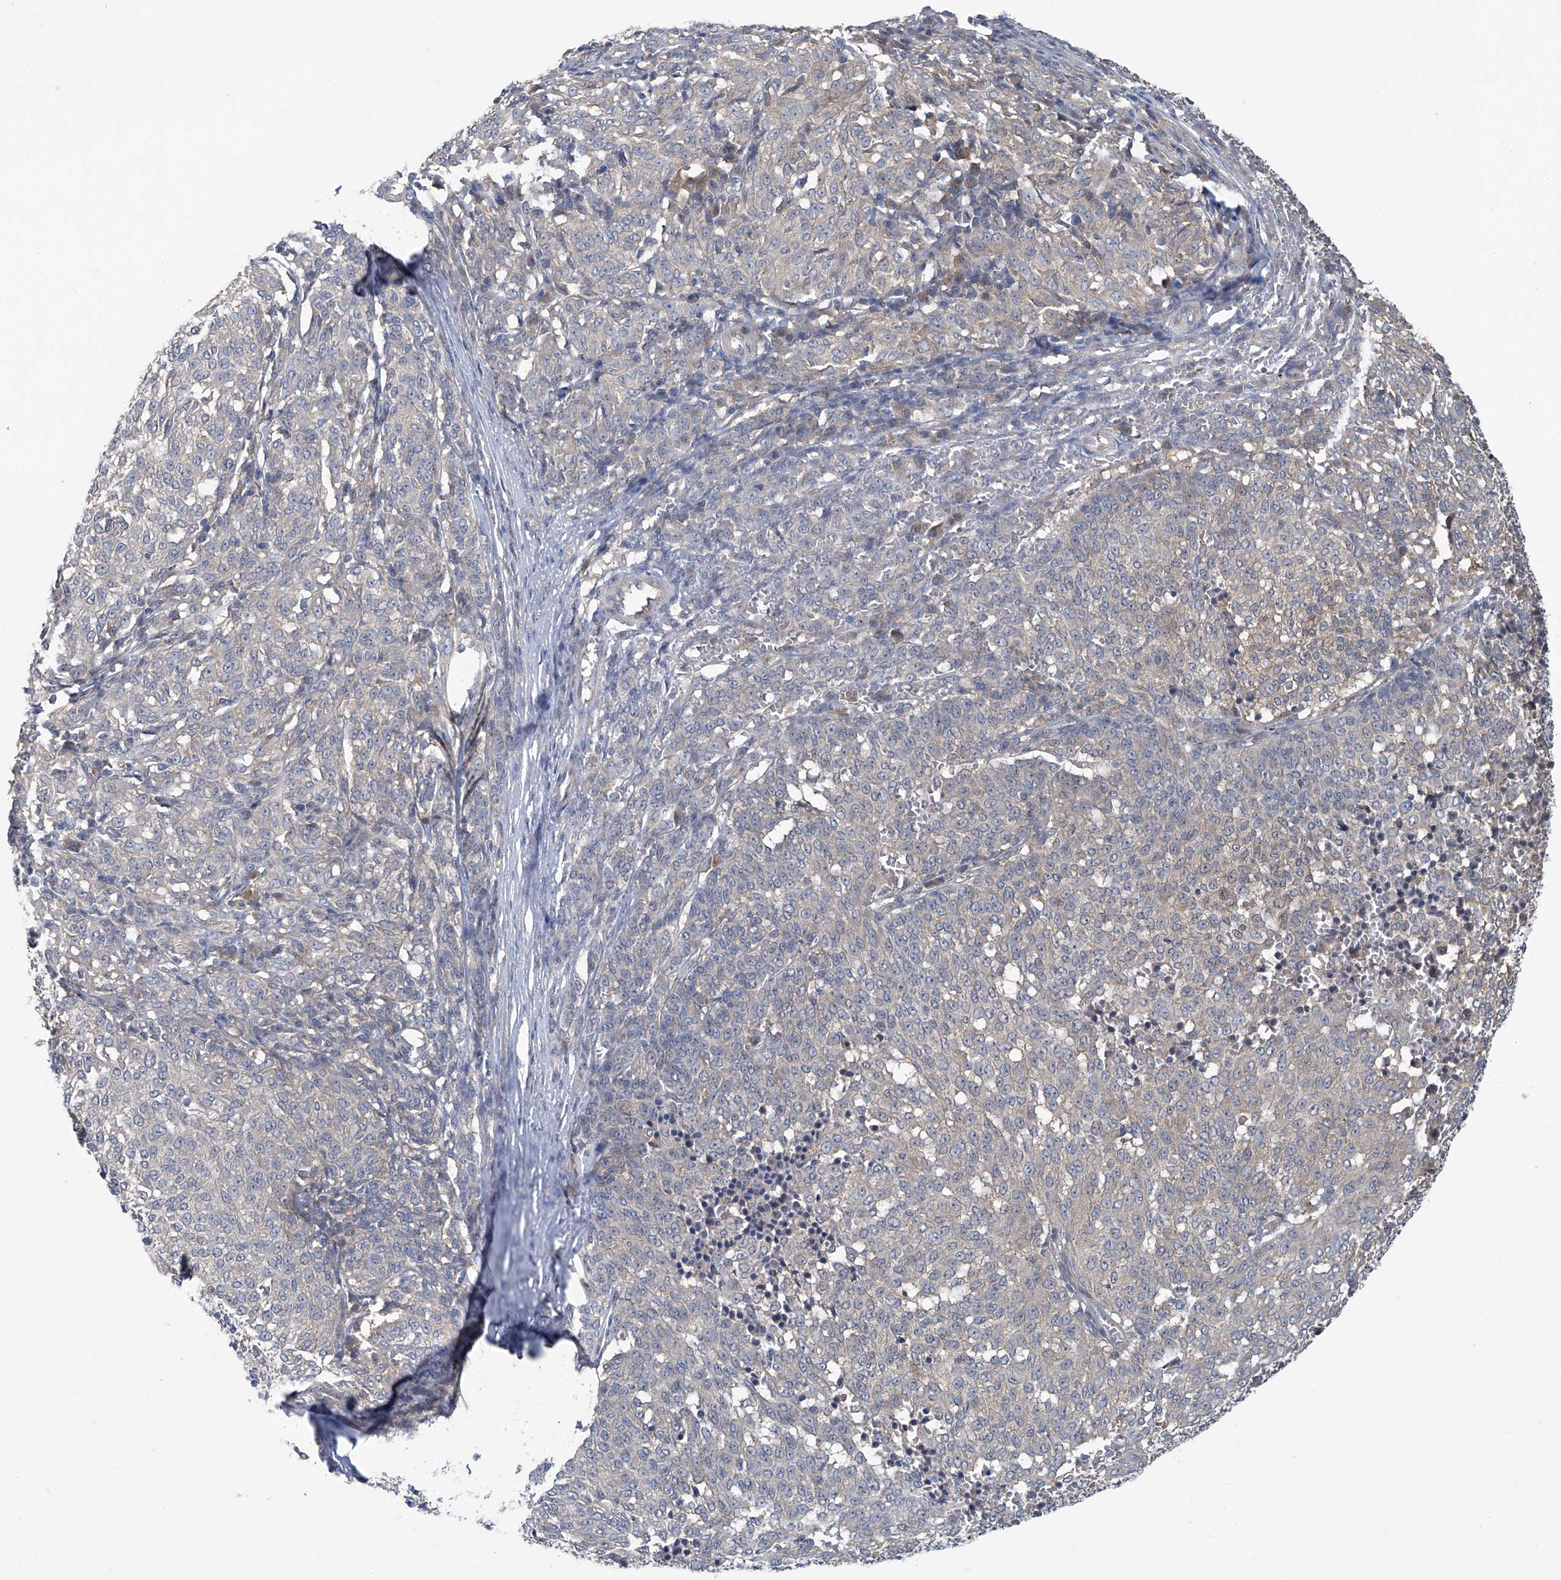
{"staining": {"intensity": "negative", "quantity": "none", "location": "none"}, "tissue": "melanoma", "cell_type": "Tumor cells", "image_type": "cancer", "snomed": [{"axis": "morphology", "description": "Malignant melanoma, NOS"}, {"axis": "topography", "description": "Skin"}], "caption": "Tumor cells are negative for brown protein staining in melanoma.", "gene": "ANKRD34A", "patient": {"sex": "female", "age": 72}}